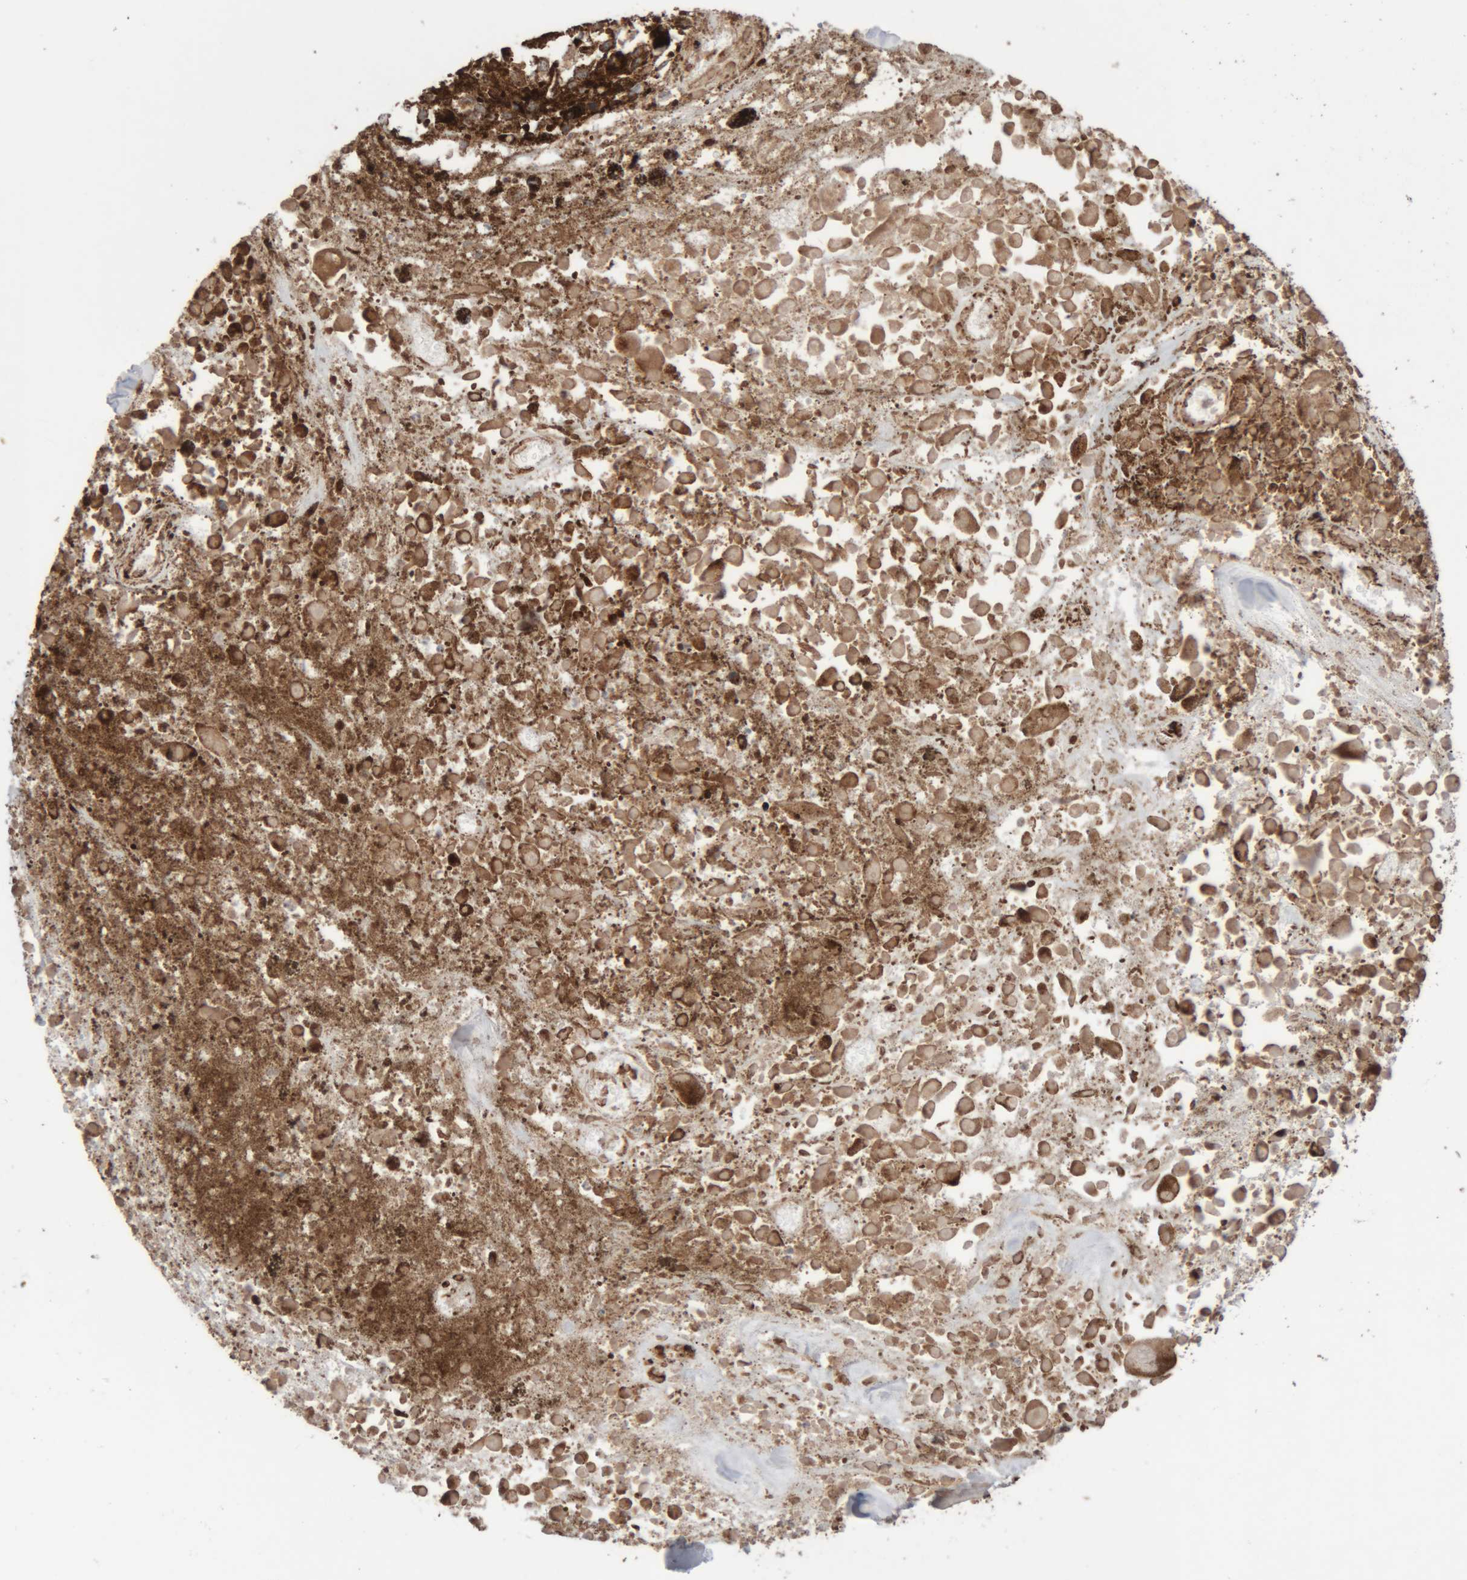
{"staining": {"intensity": "moderate", "quantity": ">75%", "location": "cytoplasmic/membranous"}, "tissue": "melanoma", "cell_type": "Tumor cells", "image_type": "cancer", "snomed": [{"axis": "morphology", "description": "Malignant melanoma, Metastatic site"}, {"axis": "topography", "description": "Lymph node"}], "caption": "DAB immunohistochemical staining of melanoma demonstrates moderate cytoplasmic/membranous protein expression in approximately >75% of tumor cells. Using DAB (3,3'-diaminobenzidine) (brown) and hematoxylin (blue) stains, captured at high magnification using brightfield microscopy.", "gene": "RAB32", "patient": {"sex": "male", "age": 59}}